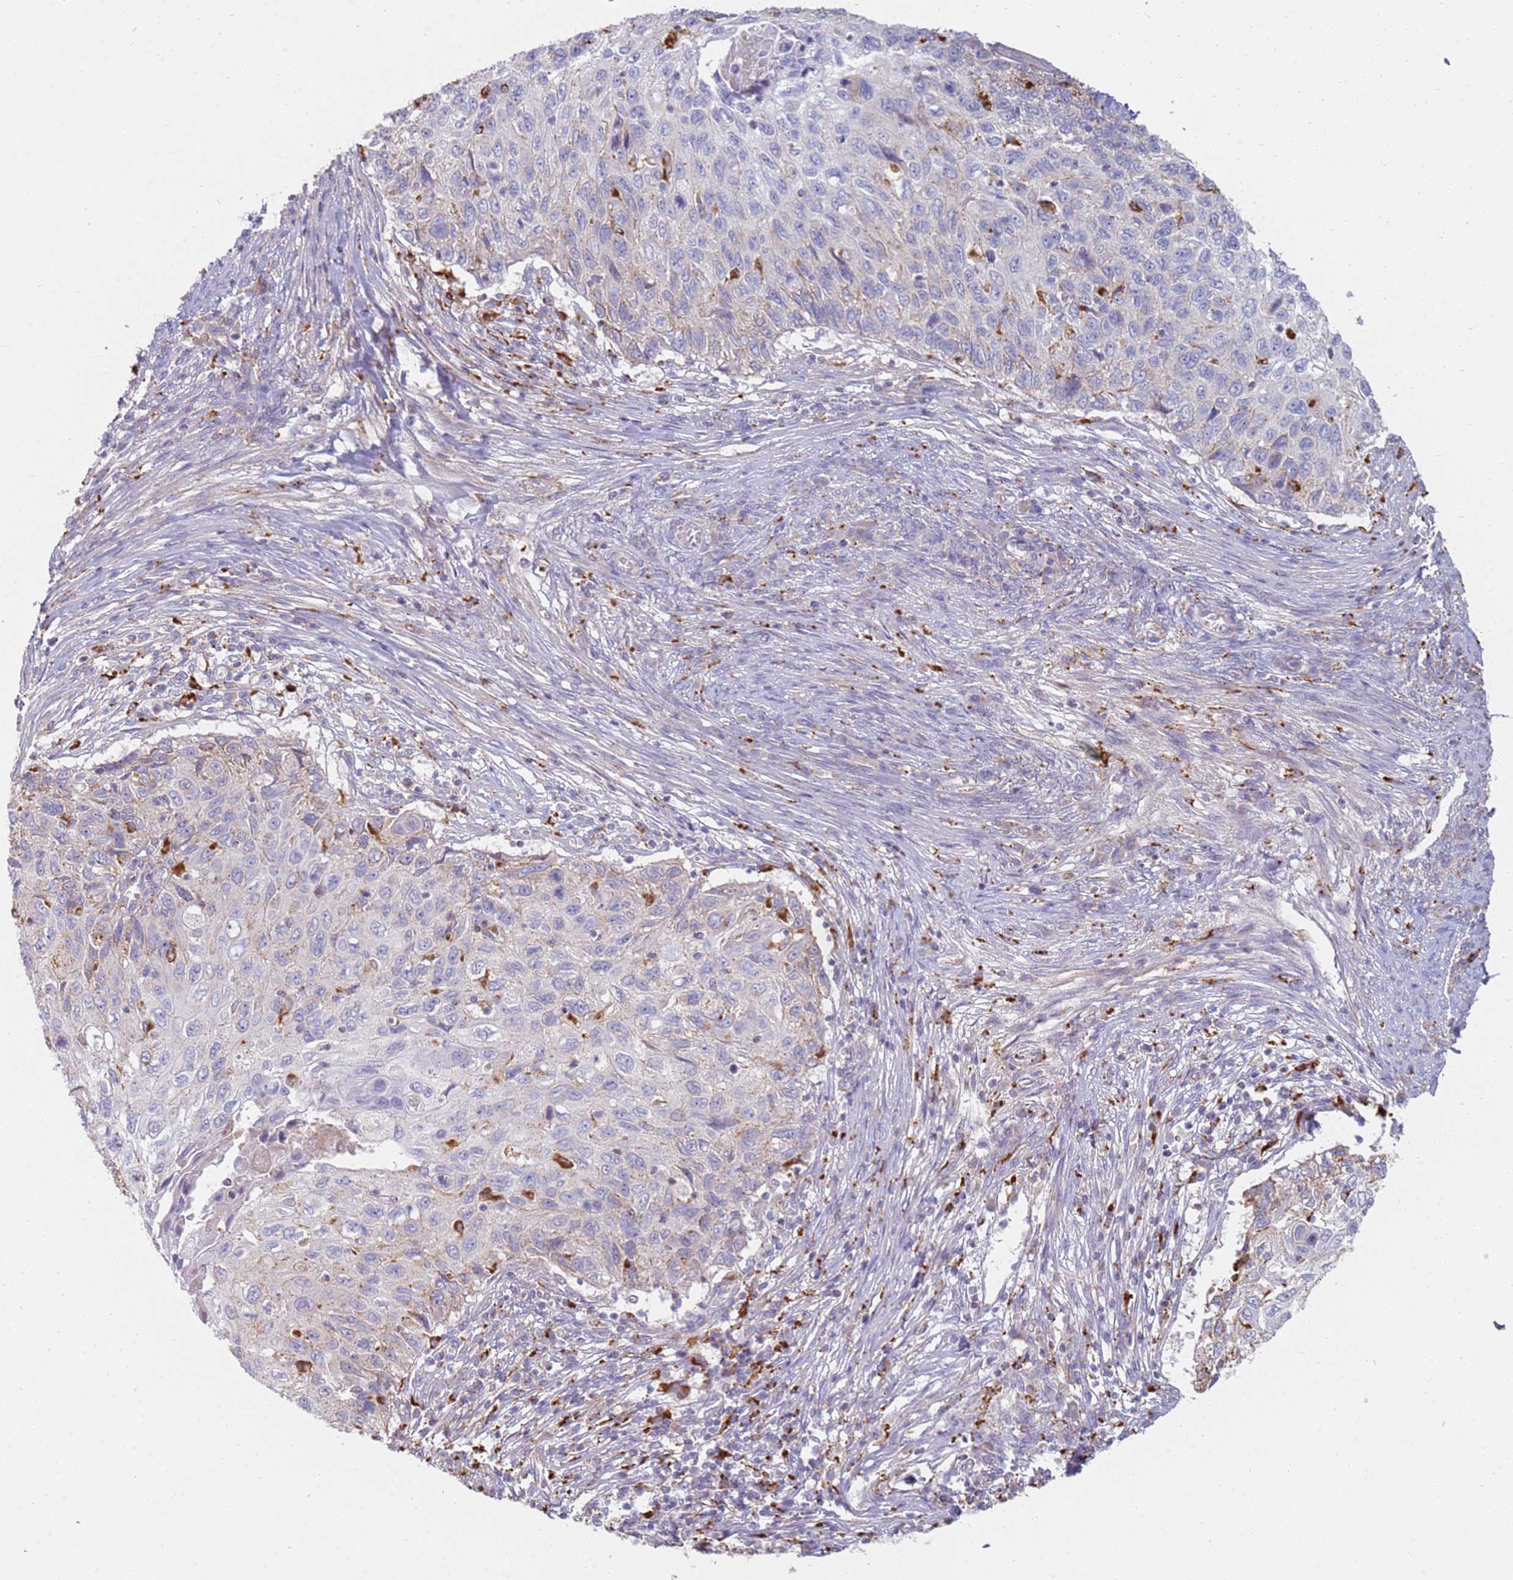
{"staining": {"intensity": "moderate", "quantity": "<25%", "location": "cytoplasmic/membranous"}, "tissue": "cervical cancer", "cell_type": "Tumor cells", "image_type": "cancer", "snomed": [{"axis": "morphology", "description": "Squamous cell carcinoma, NOS"}, {"axis": "topography", "description": "Cervix"}], "caption": "Immunohistochemical staining of human cervical squamous cell carcinoma demonstrates low levels of moderate cytoplasmic/membranous protein expression in about <25% of tumor cells.", "gene": "TMEM229B", "patient": {"sex": "female", "age": 70}}